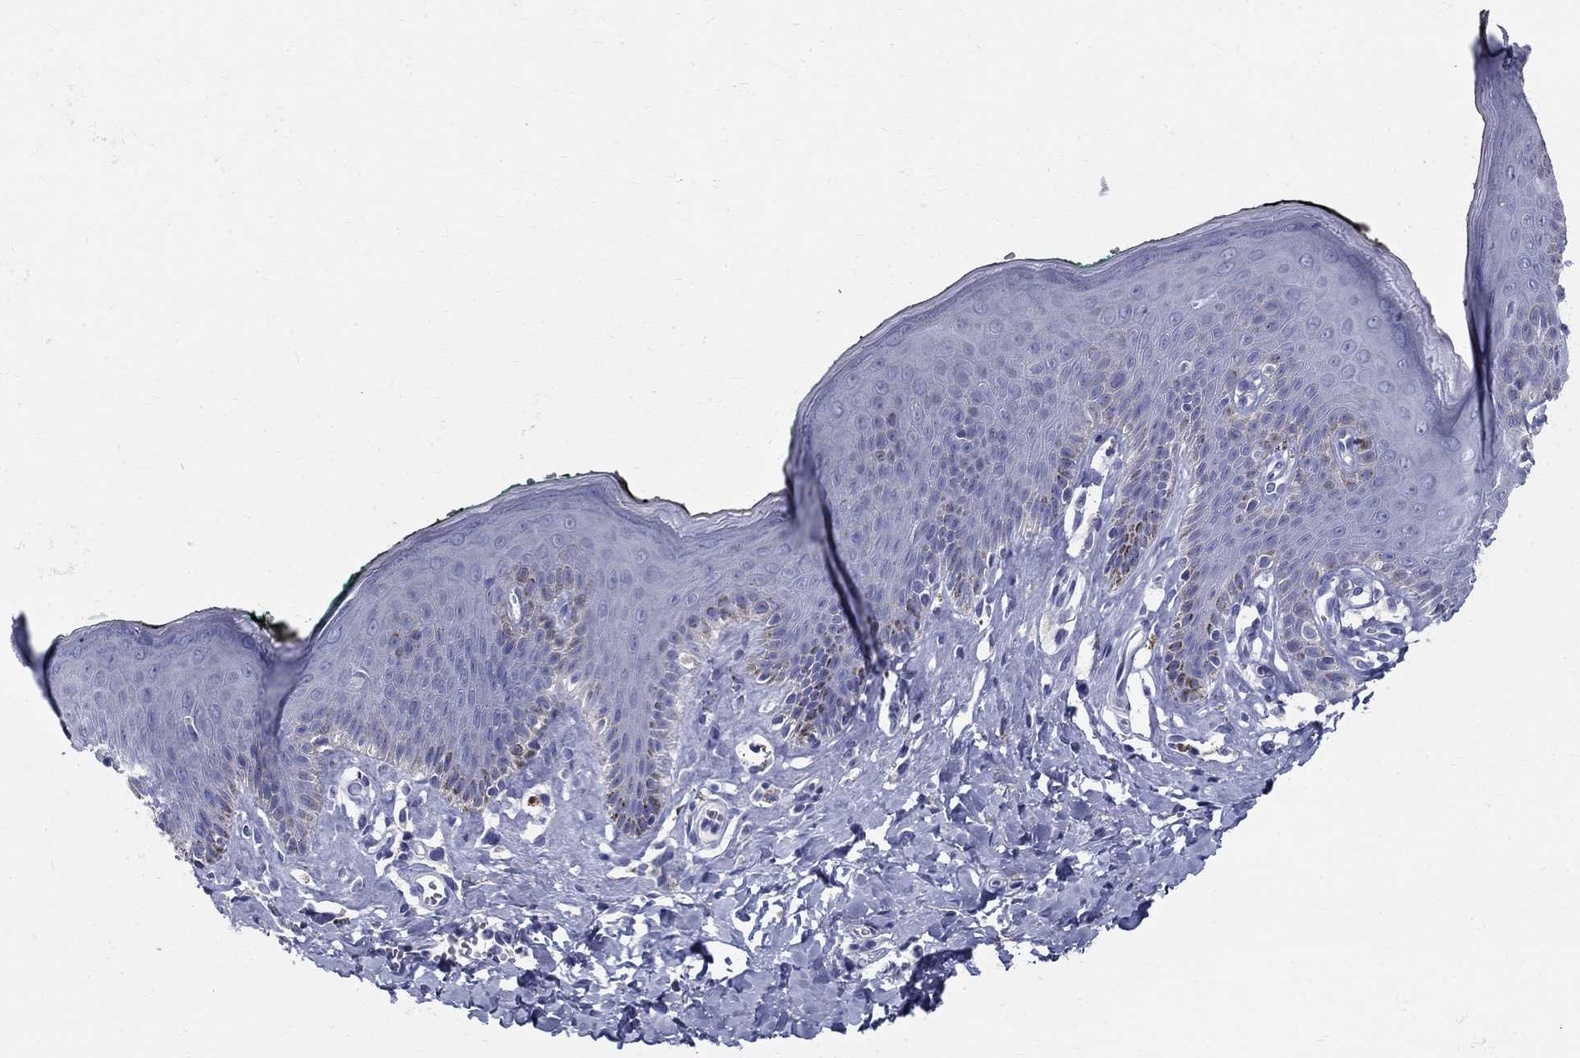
{"staining": {"intensity": "negative", "quantity": "none", "location": "none"}, "tissue": "skin", "cell_type": "Epidermal cells", "image_type": "normal", "snomed": [{"axis": "morphology", "description": "Normal tissue, NOS"}, {"axis": "topography", "description": "Vulva"}, {"axis": "topography", "description": "Peripheral nerve tissue"}], "caption": "This is a image of IHC staining of normal skin, which shows no positivity in epidermal cells. (DAB (3,3'-diaminobenzidine) immunohistochemistry visualized using brightfield microscopy, high magnification).", "gene": "TGM4", "patient": {"sex": "female", "age": 66}}